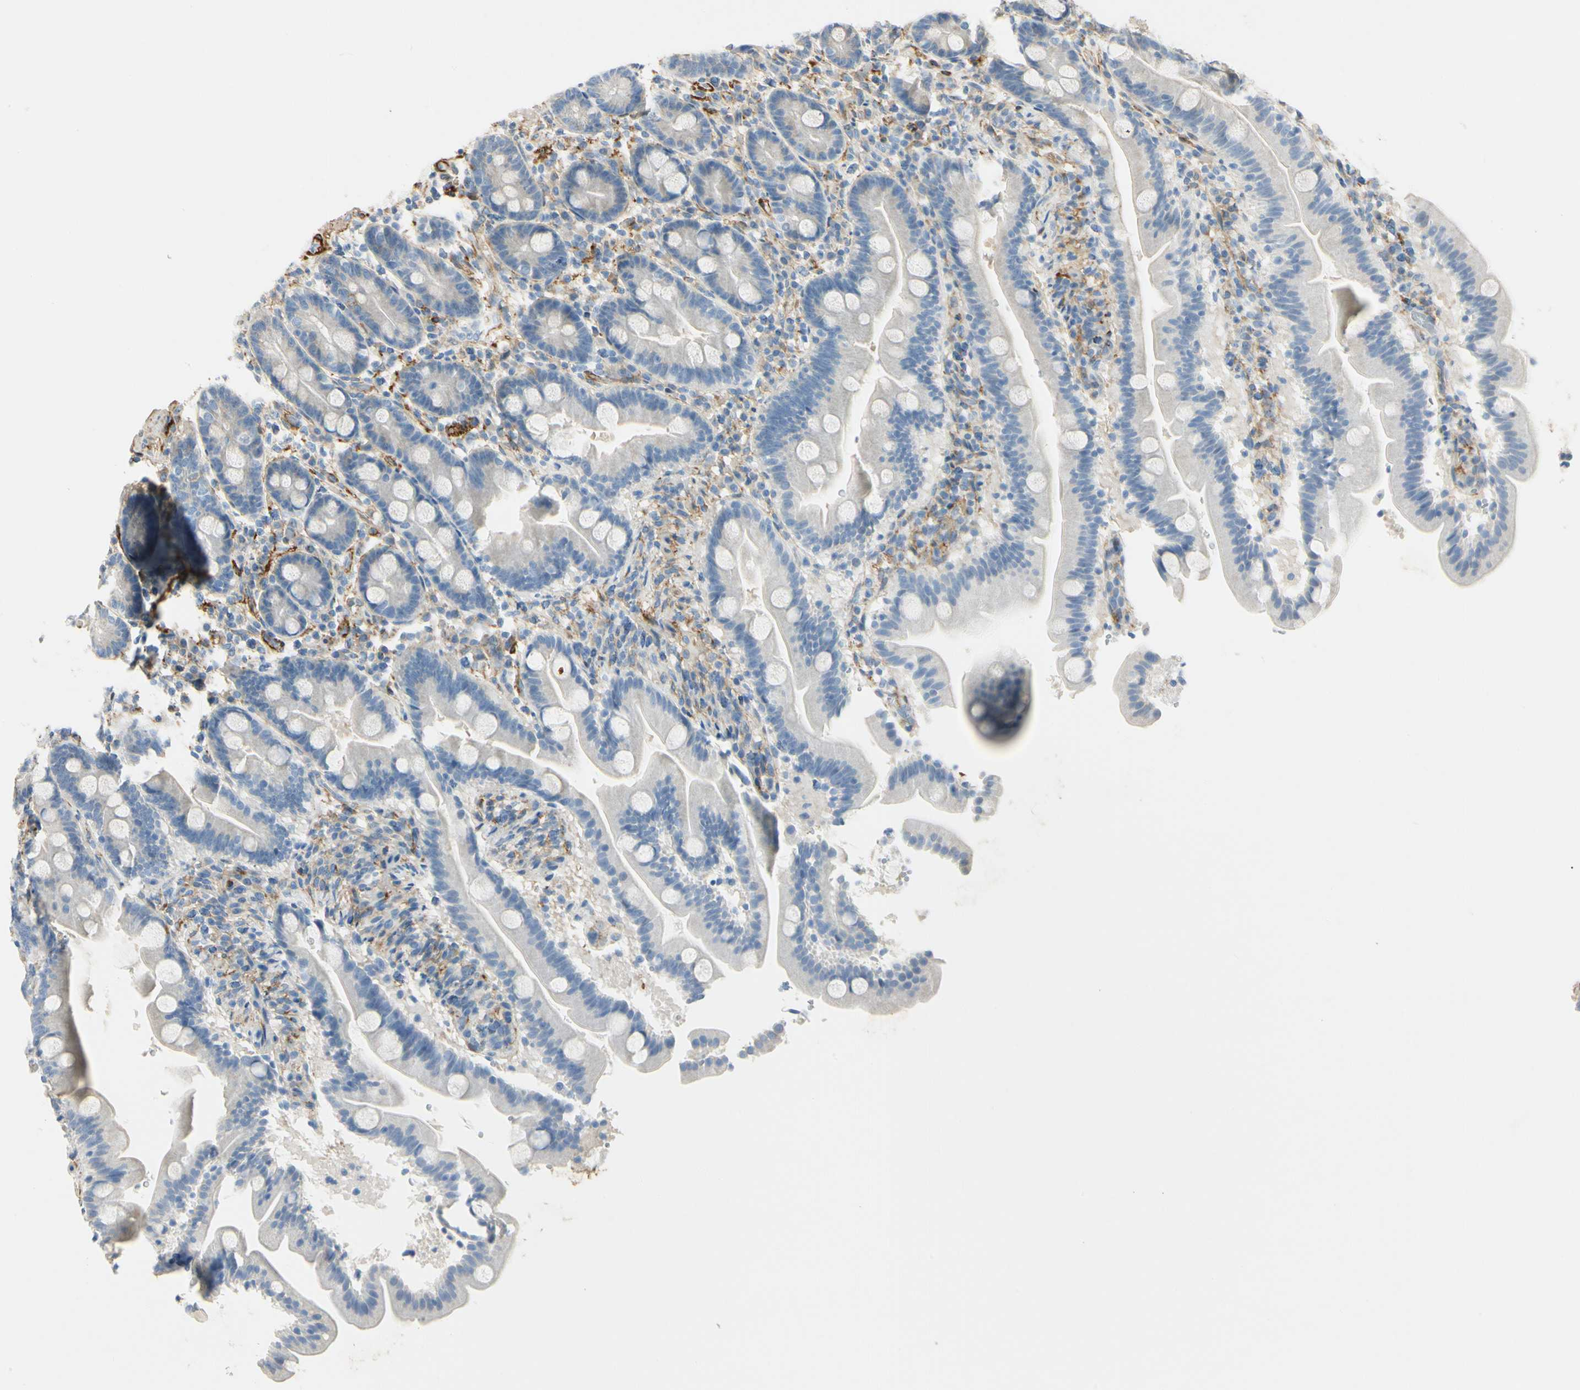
{"staining": {"intensity": "negative", "quantity": "none", "location": "none"}, "tissue": "duodenum", "cell_type": "Glandular cells", "image_type": "normal", "snomed": [{"axis": "morphology", "description": "Normal tissue, NOS"}, {"axis": "topography", "description": "Duodenum"}], "caption": "The micrograph demonstrates no staining of glandular cells in unremarkable duodenum. (DAB immunohistochemistry with hematoxylin counter stain).", "gene": "AMPH", "patient": {"sex": "male", "age": 54}}